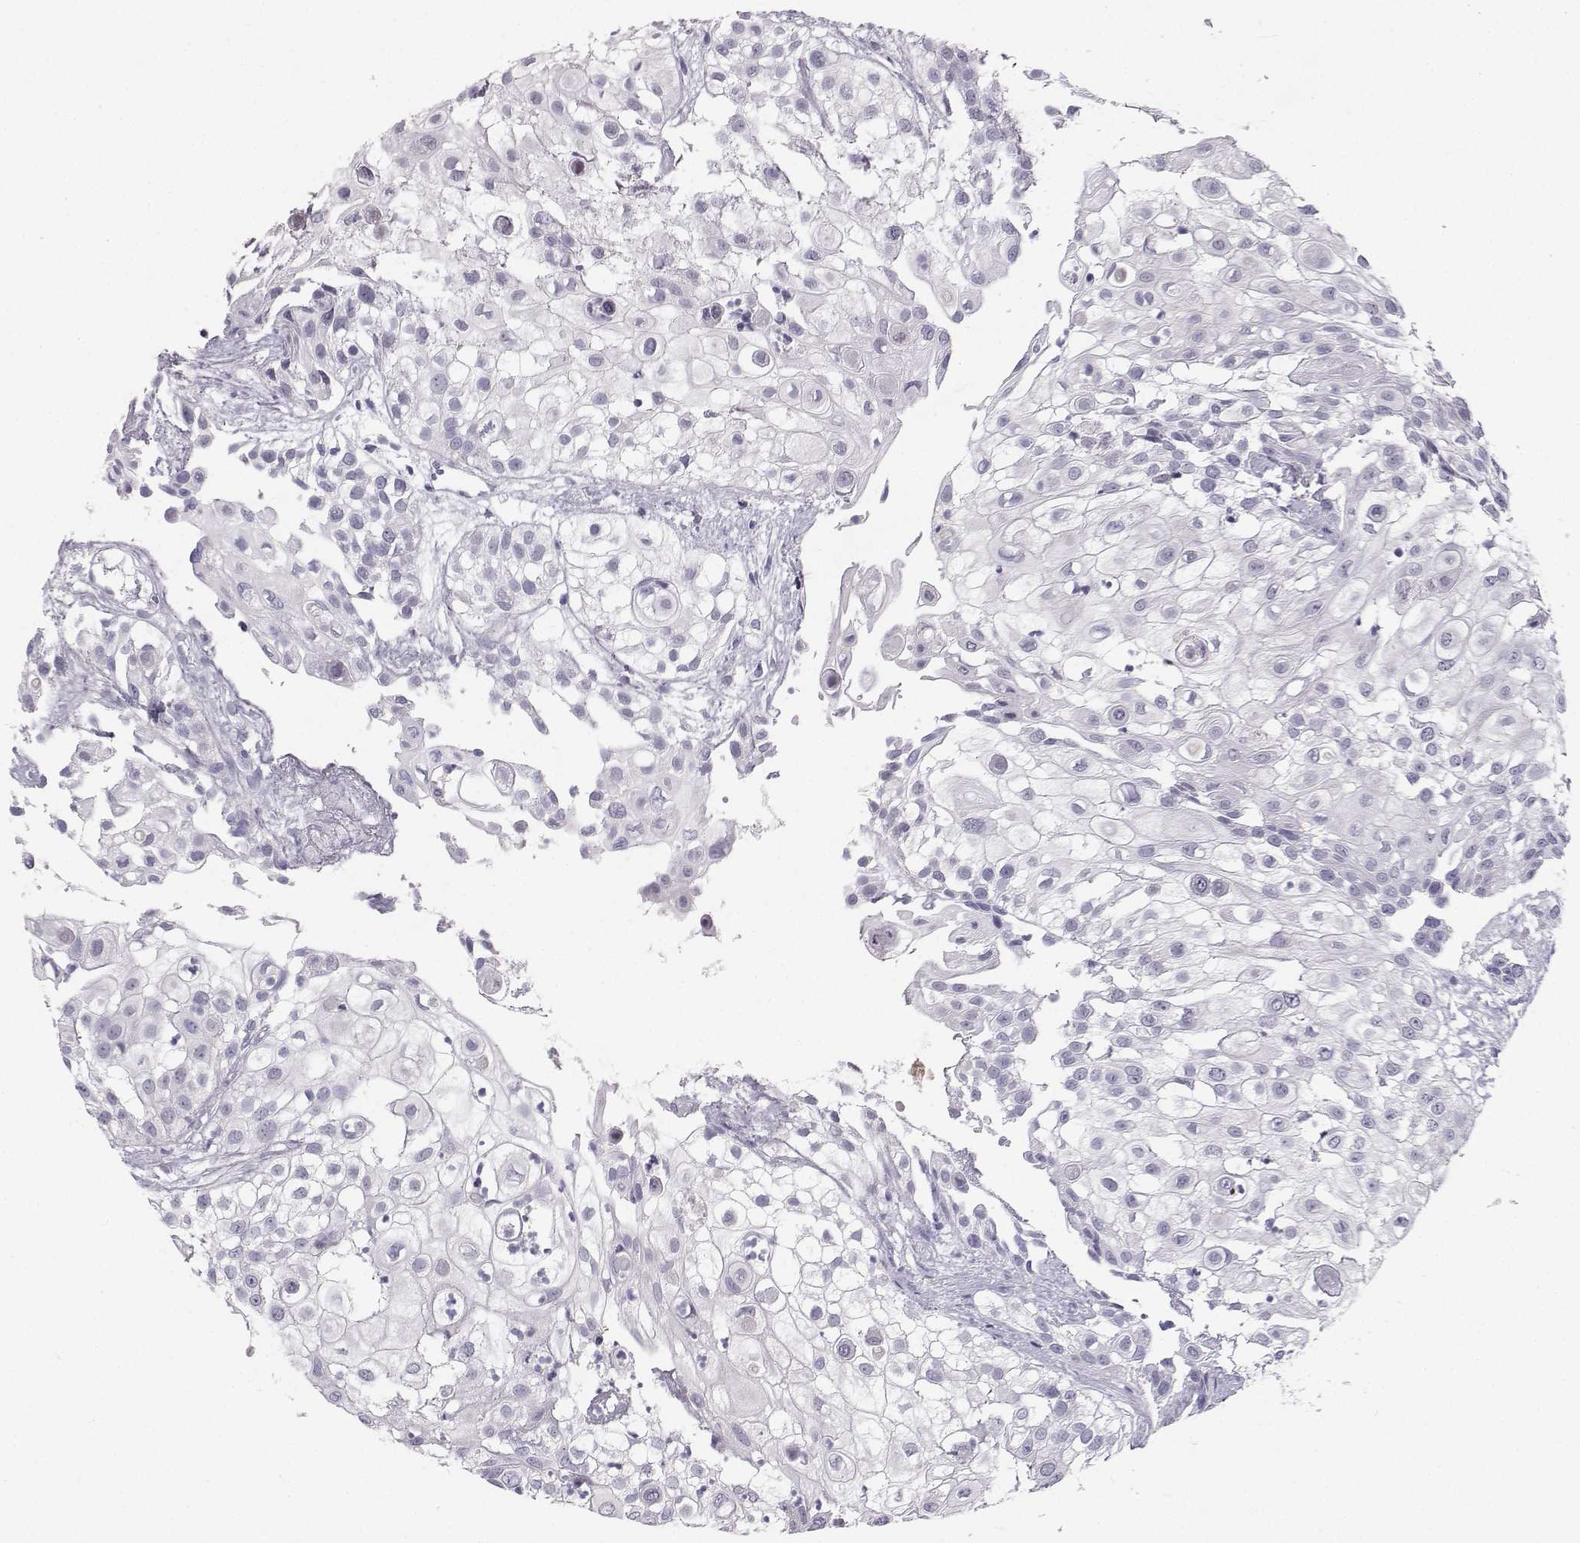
{"staining": {"intensity": "negative", "quantity": "none", "location": "none"}, "tissue": "urothelial cancer", "cell_type": "Tumor cells", "image_type": "cancer", "snomed": [{"axis": "morphology", "description": "Urothelial carcinoma, High grade"}, {"axis": "topography", "description": "Urinary bladder"}], "caption": "Tumor cells are negative for protein expression in human urothelial carcinoma (high-grade).", "gene": "SYCE1", "patient": {"sex": "female", "age": 79}}